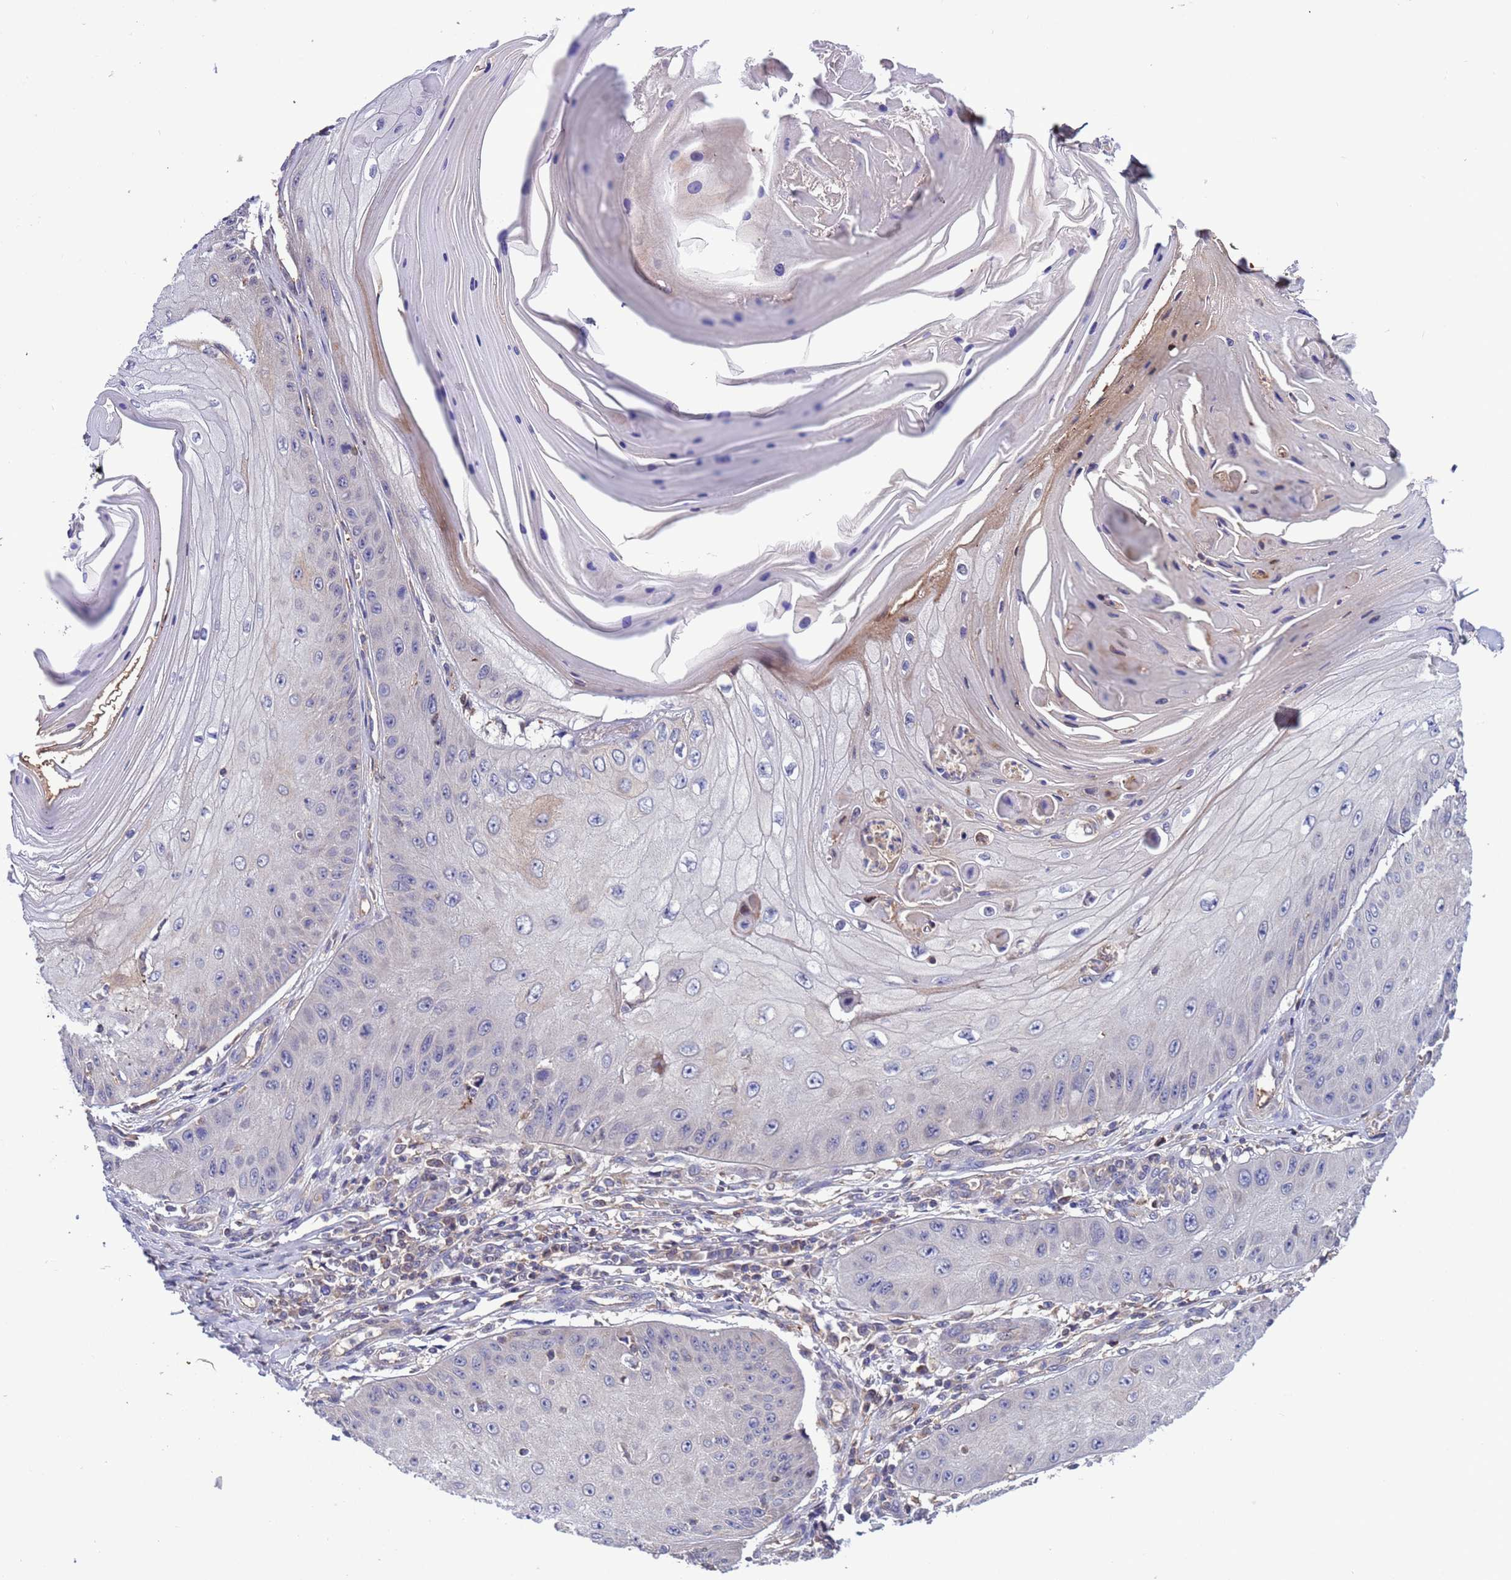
{"staining": {"intensity": "negative", "quantity": "none", "location": "none"}, "tissue": "skin cancer", "cell_type": "Tumor cells", "image_type": "cancer", "snomed": [{"axis": "morphology", "description": "Squamous cell carcinoma, NOS"}, {"axis": "topography", "description": "Skin"}], "caption": "There is no significant expression in tumor cells of squamous cell carcinoma (skin).", "gene": "PARP16", "patient": {"sex": "male", "age": 70}}